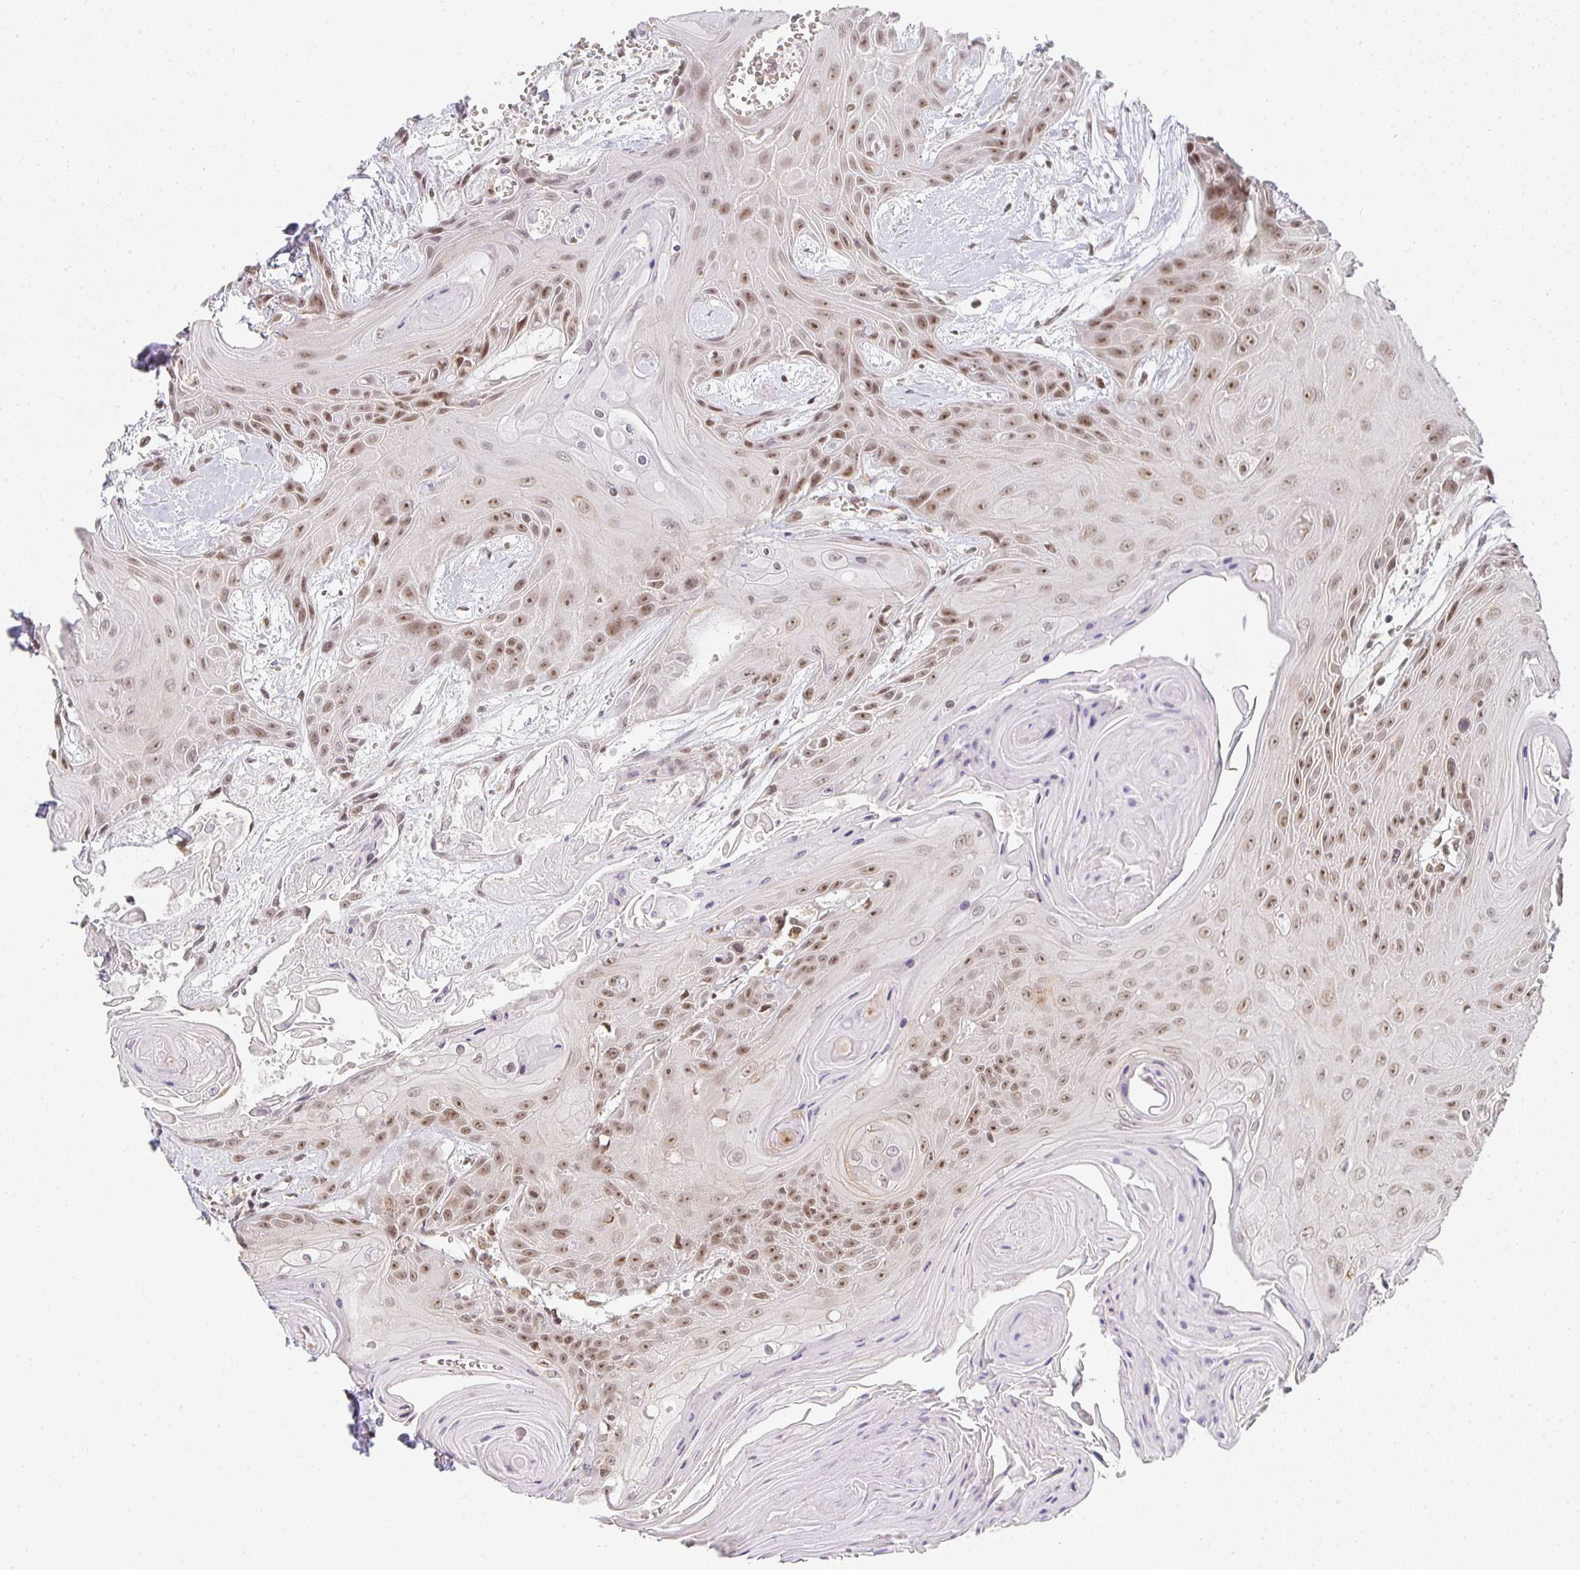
{"staining": {"intensity": "moderate", "quantity": ">75%", "location": "nuclear"}, "tissue": "head and neck cancer", "cell_type": "Tumor cells", "image_type": "cancer", "snomed": [{"axis": "morphology", "description": "Squamous cell carcinoma, NOS"}, {"axis": "topography", "description": "Head-Neck"}], "caption": "Immunohistochemical staining of human head and neck cancer demonstrates medium levels of moderate nuclear positivity in approximately >75% of tumor cells. (Brightfield microscopy of DAB IHC at high magnification).", "gene": "SMARCA2", "patient": {"sex": "female", "age": 73}}